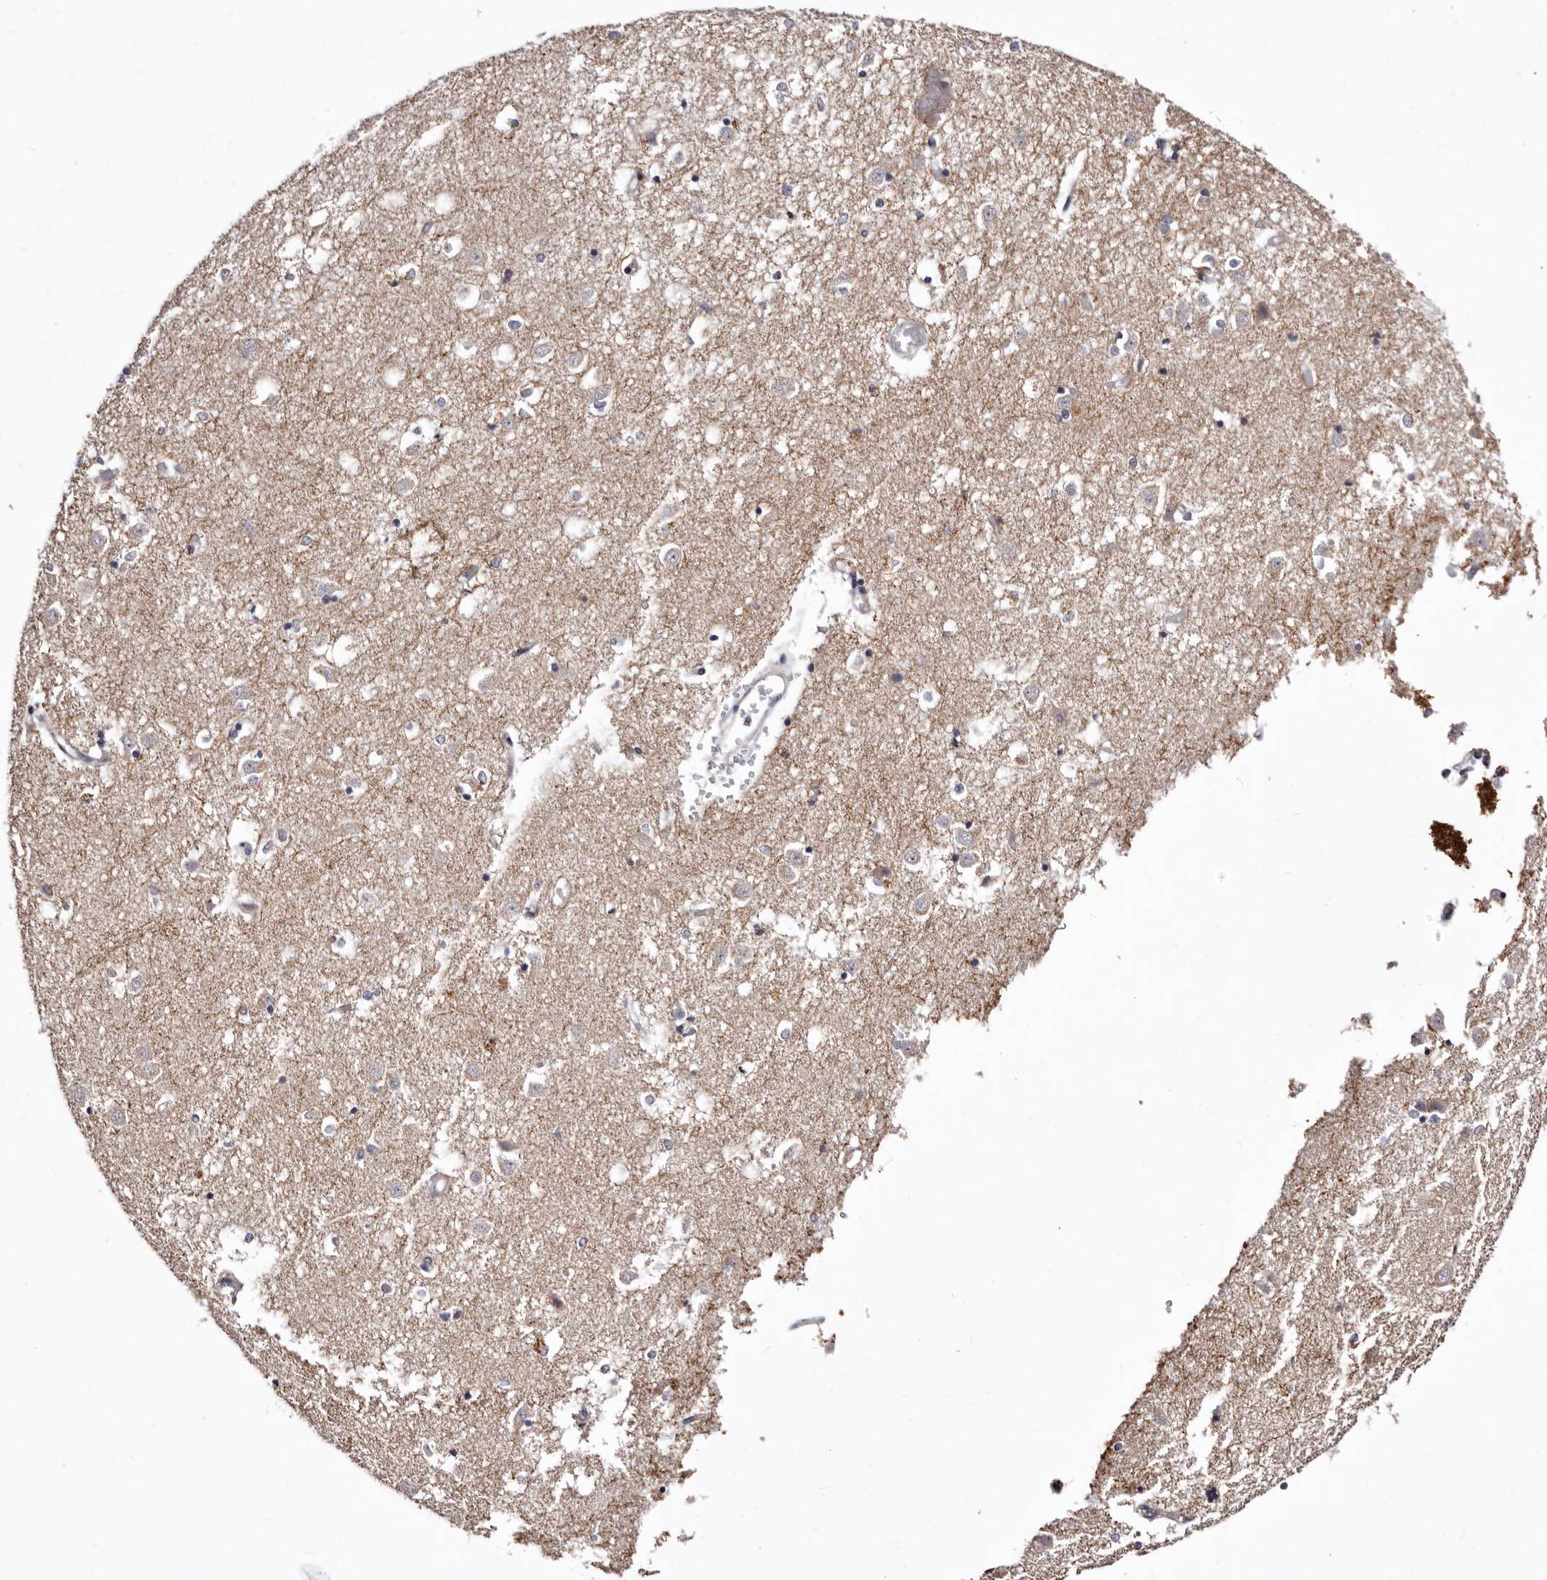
{"staining": {"intensity": "negative", "quantity": "none", "location": "none"}, "tissue": "caudate", "cell_type": "Glial cells", "image_type": "normal", "snomed": [{"axis": "morphology", "description": "Normal tissue, NOS"}, {"axis": "topography", "description": "Lateral ventricle wall"}], "caption": "Immunohistochemistry histopathology image of normal caudate: human caudate stained with DAB (3,3'-diaminobenzidine) reveals no significant protein expression in glial cells.", "gene": "CDCA8", "patient": {"sex": "male", "age": 45}}